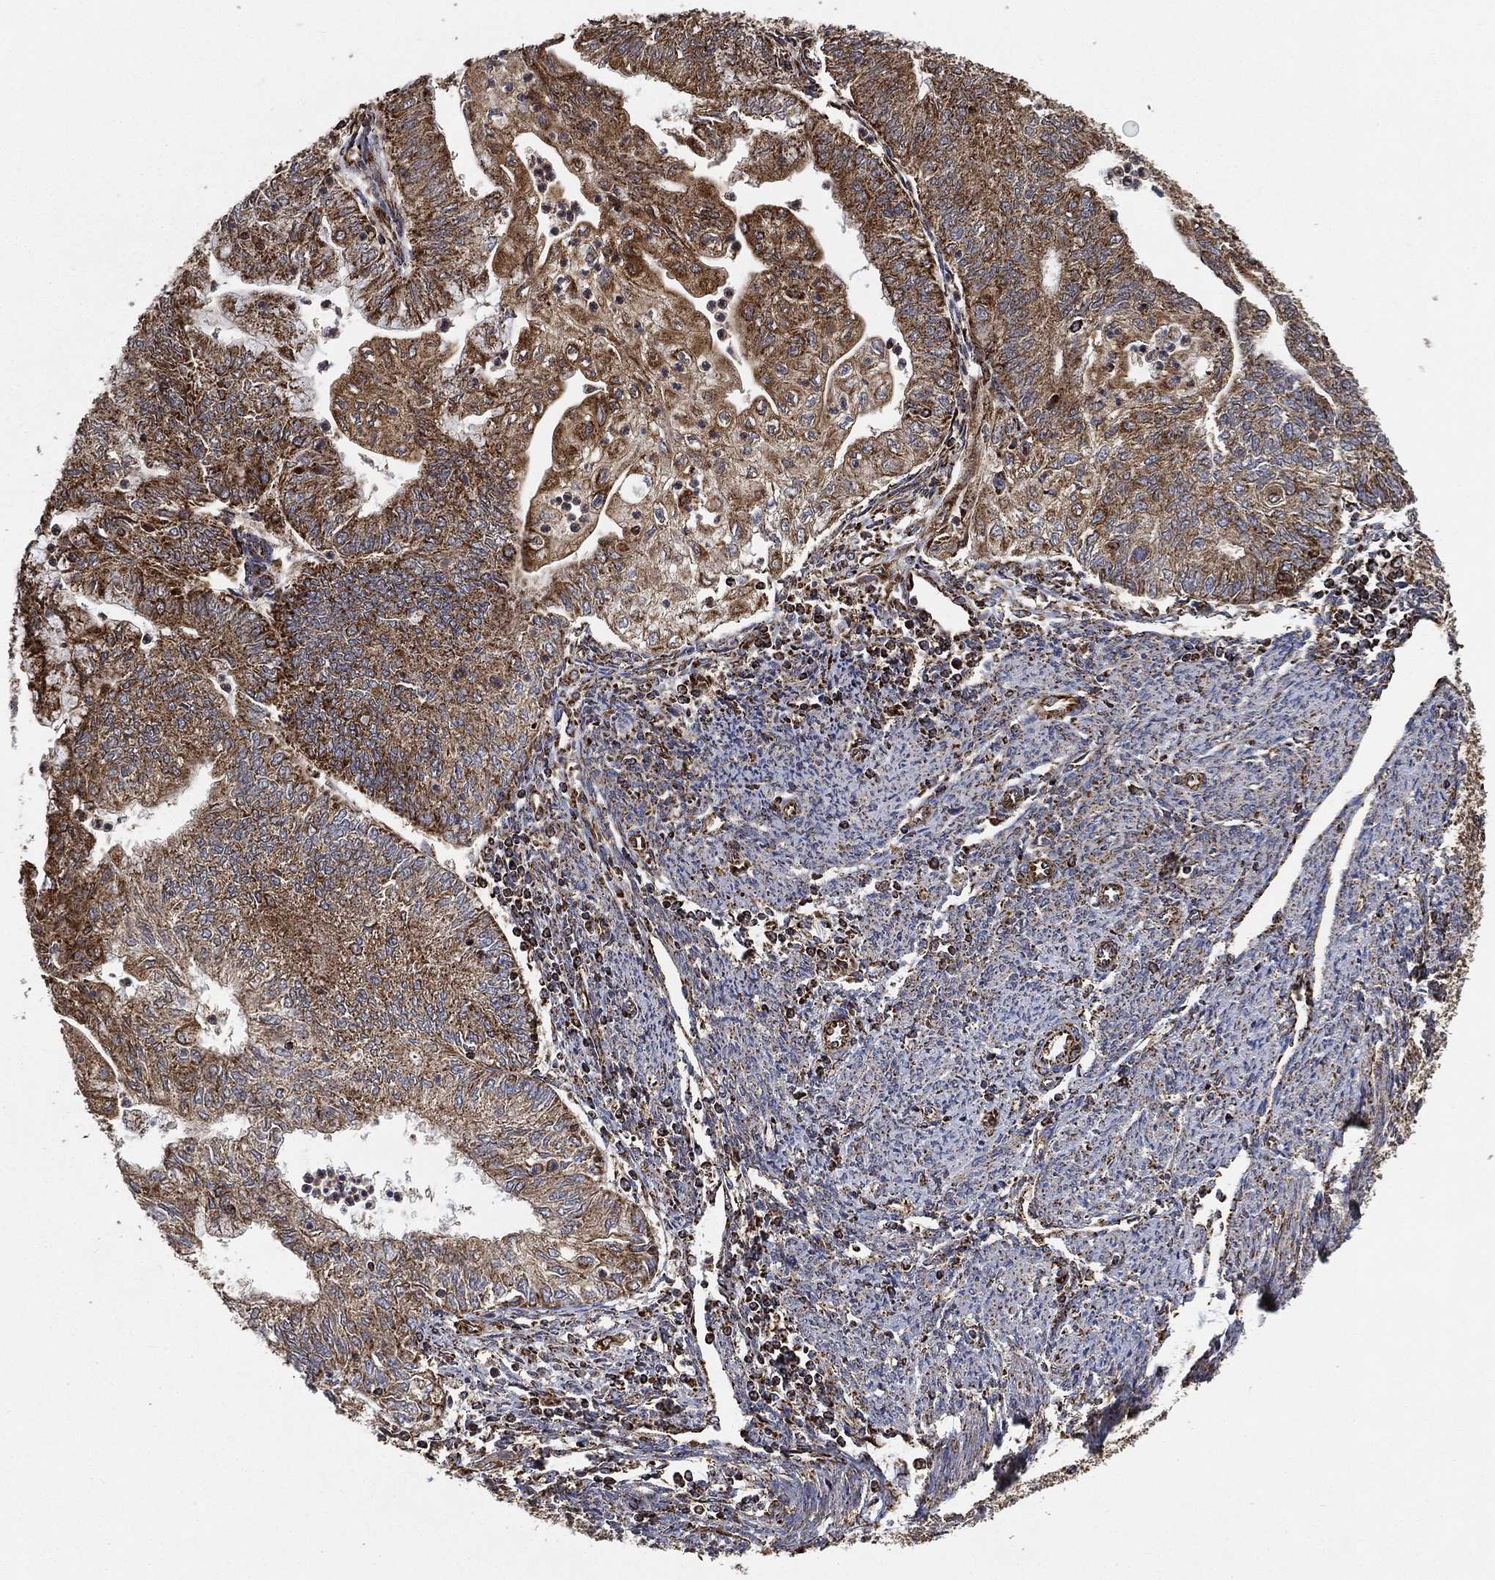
{"staining": {"intensity": "strong", "quantity": ">75%", "location": "cytoplasmic/membranous"}, "tissue": "endometrial cancer", "cell_type": "Tumor cells", "image_type": "cancer", "snomed": [{"axis": "morphology", "description": "Adenocarcinoma, NOS"}, {"axis": "topography", "description": "Endometrium"}], "caption": "IHC image of human endometrial cancer (adenocarcinoma) stained for a protein (brown), which reveals high levels of strong cytoplasmic/membranous positivity in about >75% of tumor cells.", "gene": "SLC38A7", "patient": {"sex": "female", "age": 59}}